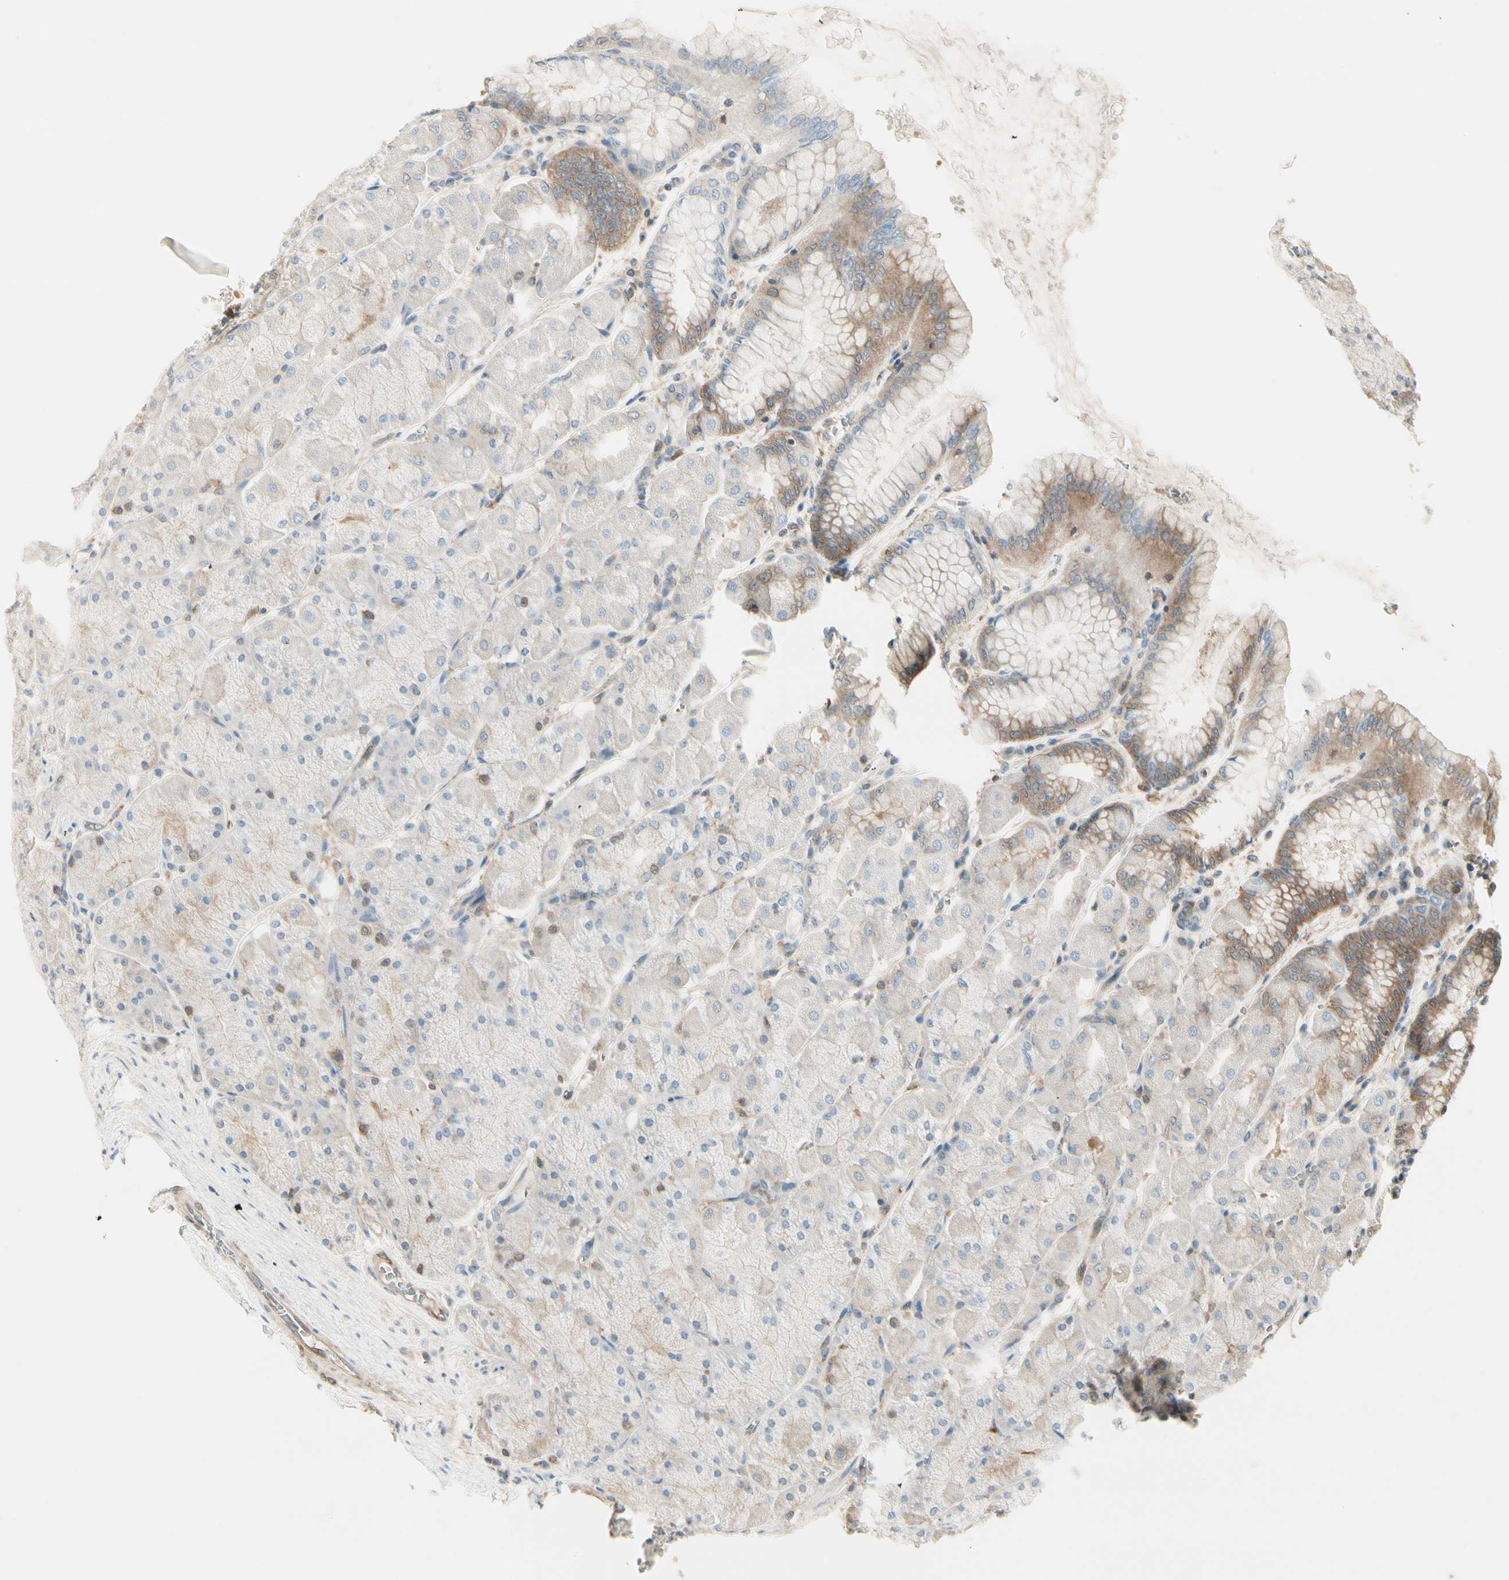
{"staining": {"intensity": "moderate", "quantity": "25%-75%", "location": "cytoplasmic/membranous"}, "tissue": "stomach", "cell_type": "Glandular cells", "image_type": "normal", "snomed": [{"axis": "morphology", "description": "Normal tissue, NOS"}, {"axis": "topography", "description": "Stomach, upper"}], "caption": "Stomach stained for a protein shows moderate cytoplasmic/membranous positivity in glandular cells. The staining was performed using DAB (3,3'-diaminobenzidine), with brown indicating positive protein expression. Nuclei are stained blue with hematoxylin.", "gene": "OXSR1", "patient": {"sex": "female", "age": 56}}